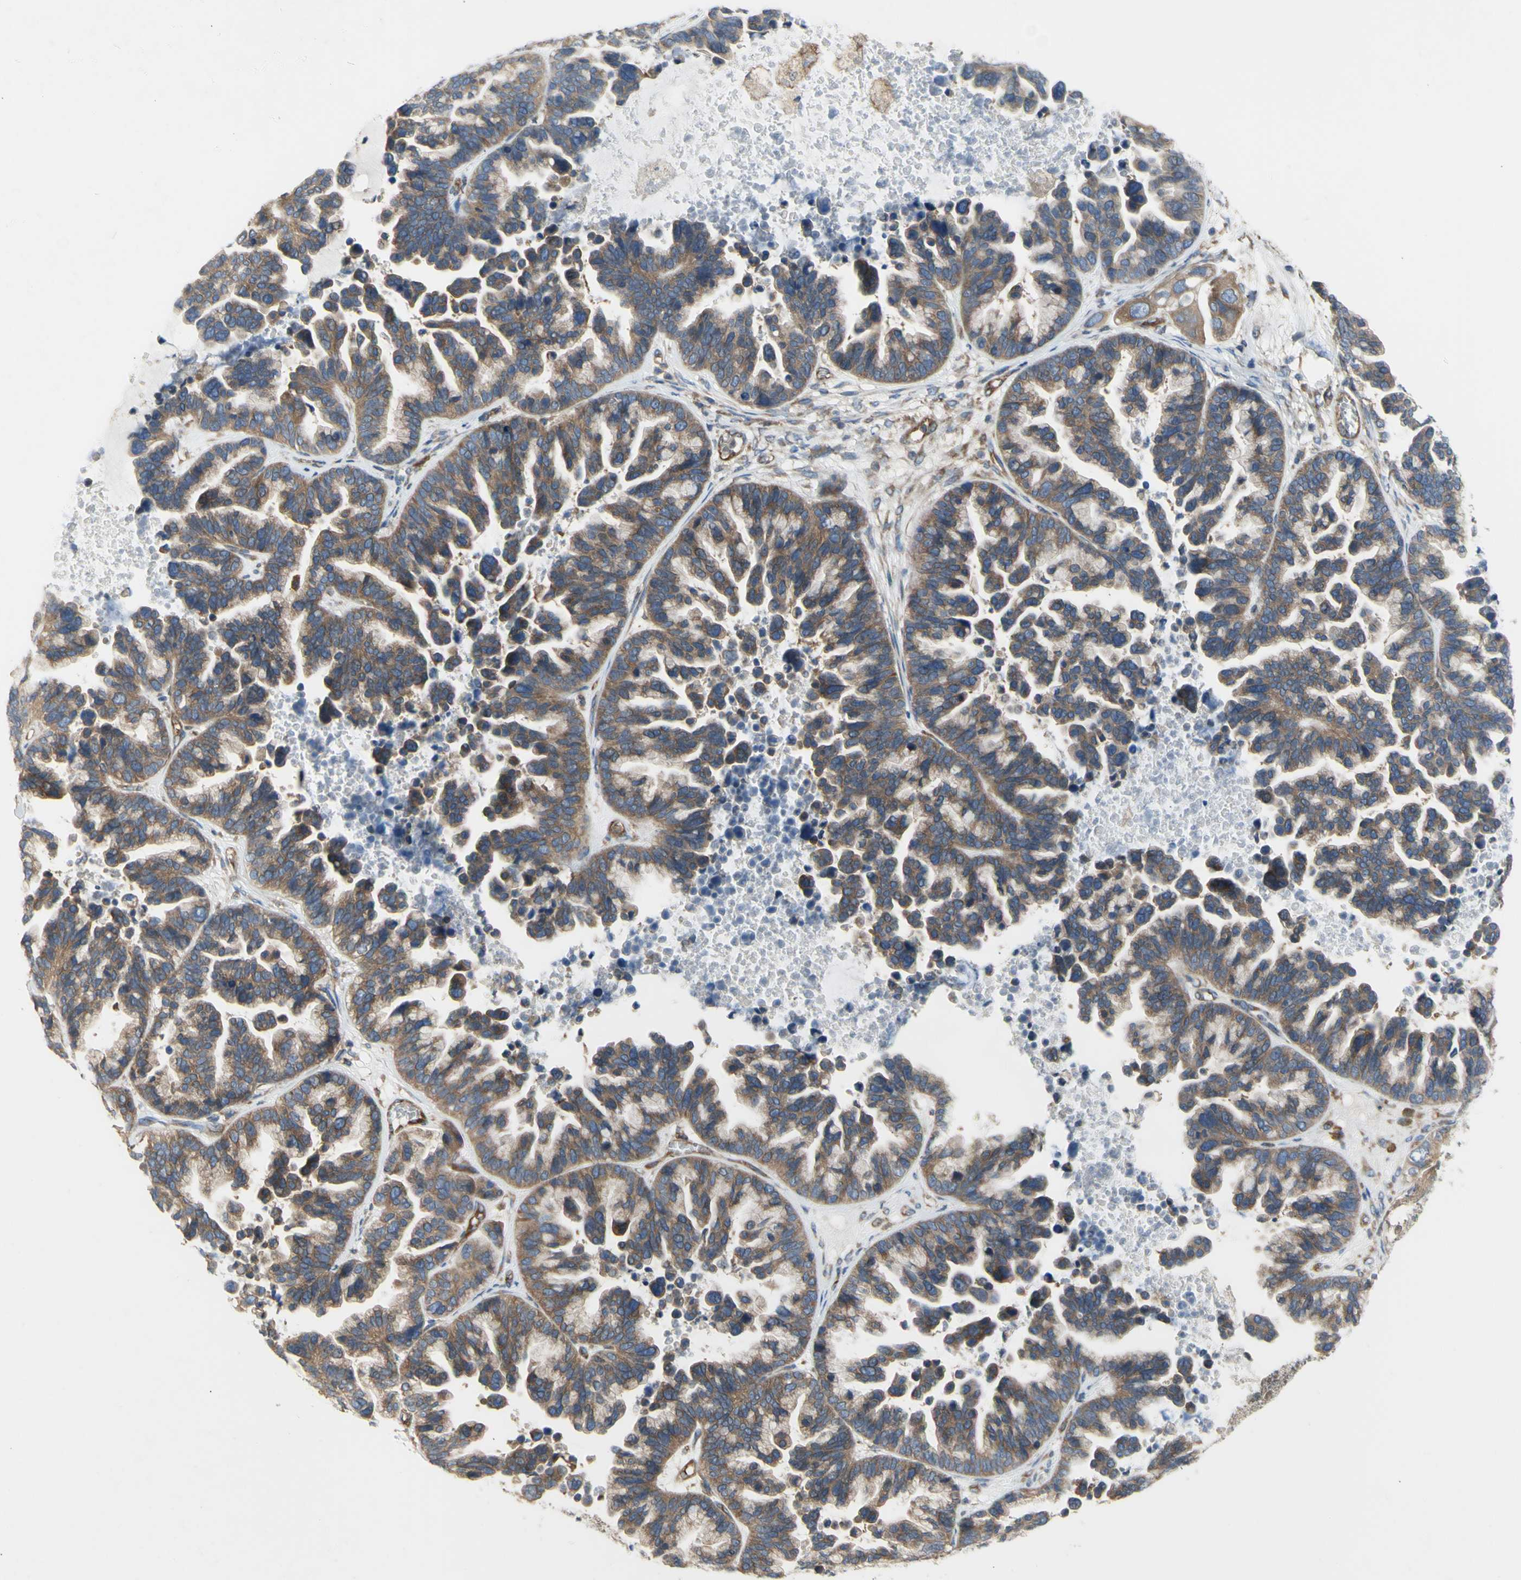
{"staining": {"intensity": "moderate", "quantity": ">75%", "location": "cytoplasmic/membranous"}, "tissue": "ovarian cancer", "cell_type": "Tumor cells", "image_type": "cancer", "snomed": [{"axis": "morphology", "description": "Cystadenocarcinoma, serous, NOS"}, {"axis": "topography", "description": "Ovary"}], "caption": "The image reveals staining of ovarian cancer (serous cystadenocarcinoma), revealing moderate cytoplasmic/membranous protein positivity (brown color) within tumor cells.", "gene": "KLC1", "patient": {"sex": "female", "age": 56}}